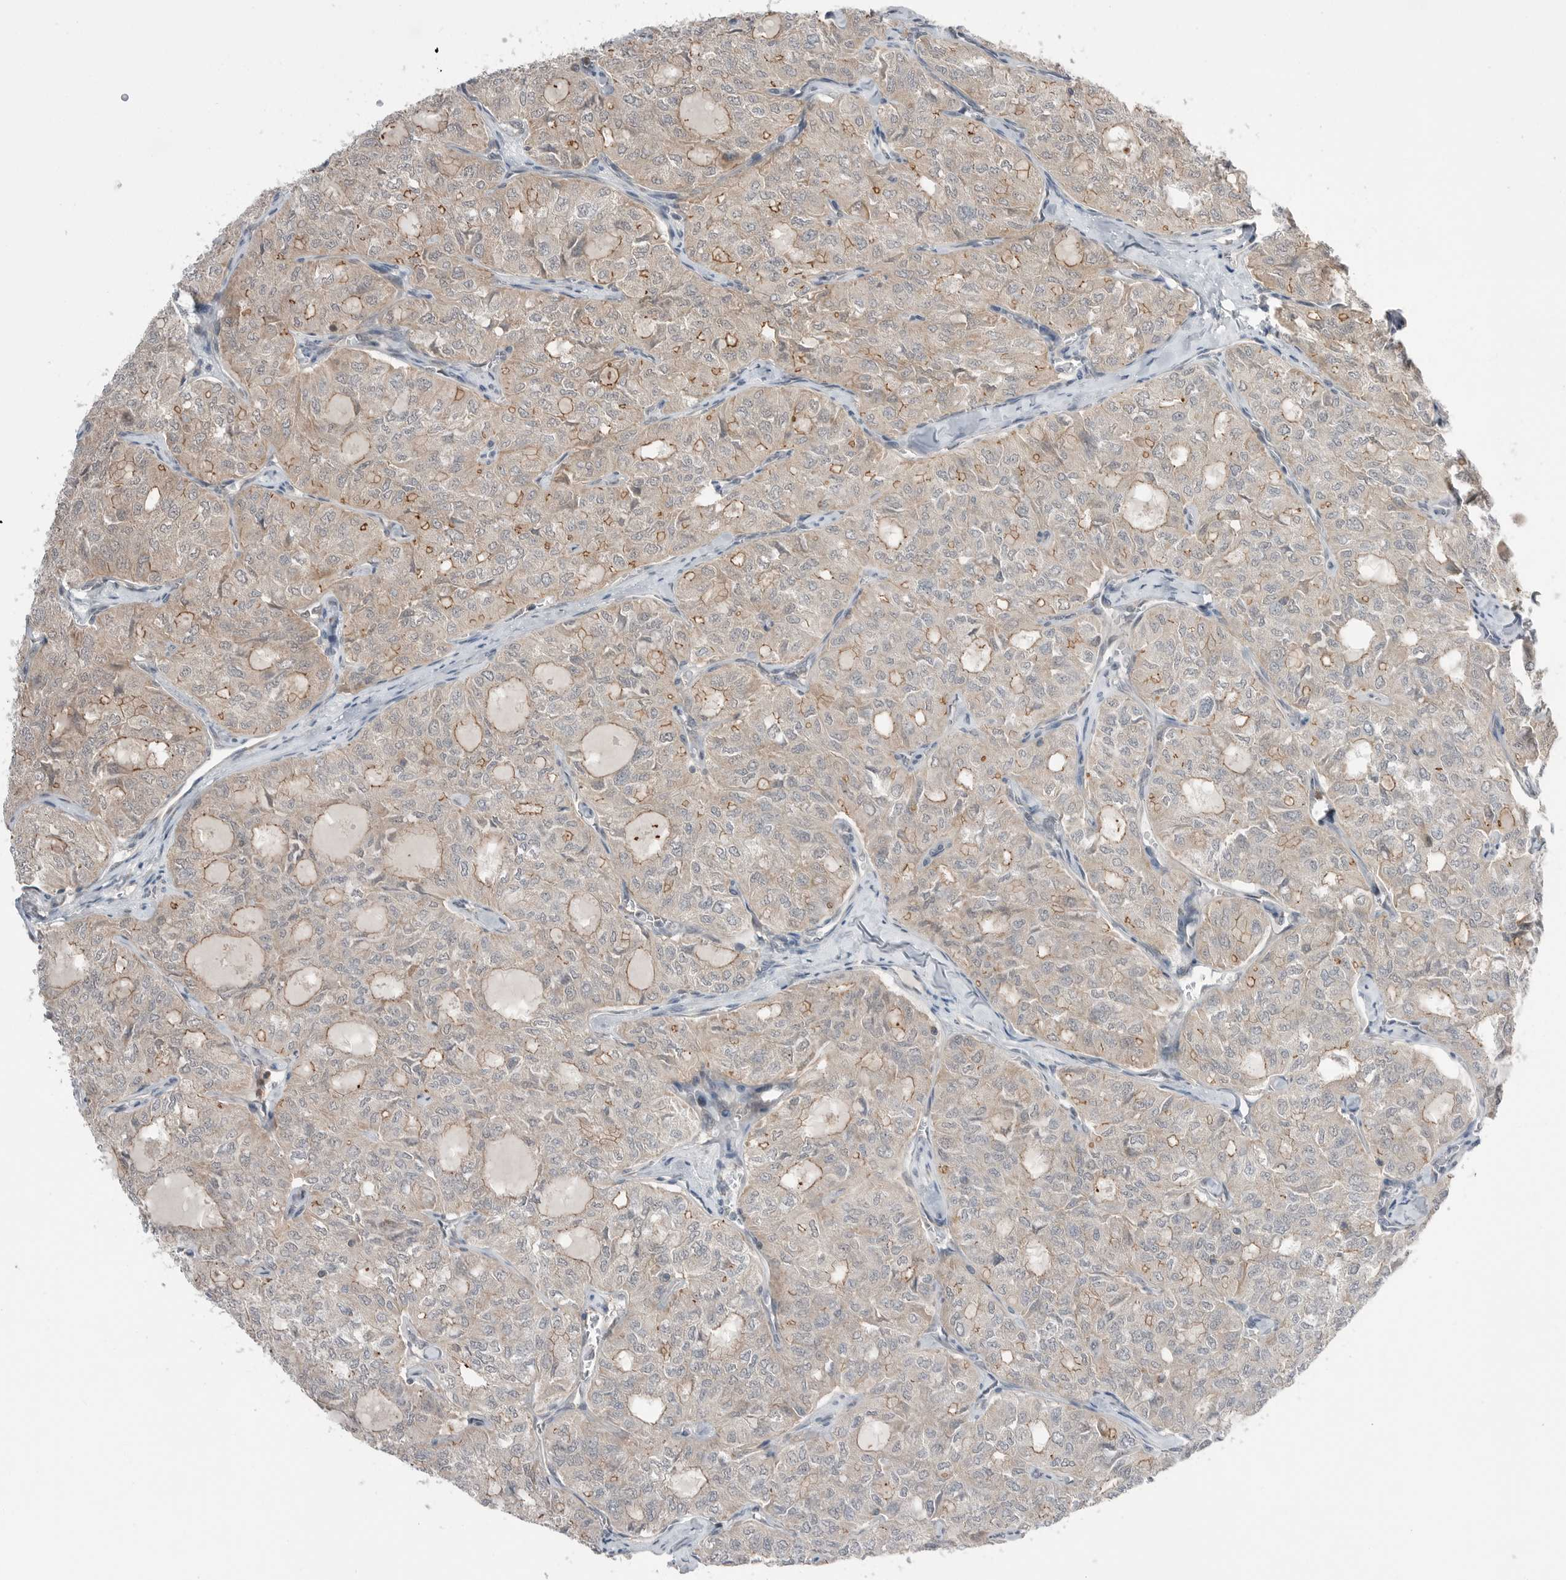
{"staining": {"intensity": "weak", "quantity": "25%-75%", "location": "cytoplasmic/membranous"}, "tissue": "thyroid cancer", "cell_type": "Tumor cells", "image_type": "cancer", "snomed": [{"axis": "morphology", "description": "Follicular adenoma carcinoma, NOS"}, {"axis": "topography", "description": "Thyroid gland"}], "caption": "Human thyroid cancer stained with a protein marker exhibits weak staining in tumor cells.", "gene": "NTAQ1", "patient": {"sex": "male", "age": 75}}